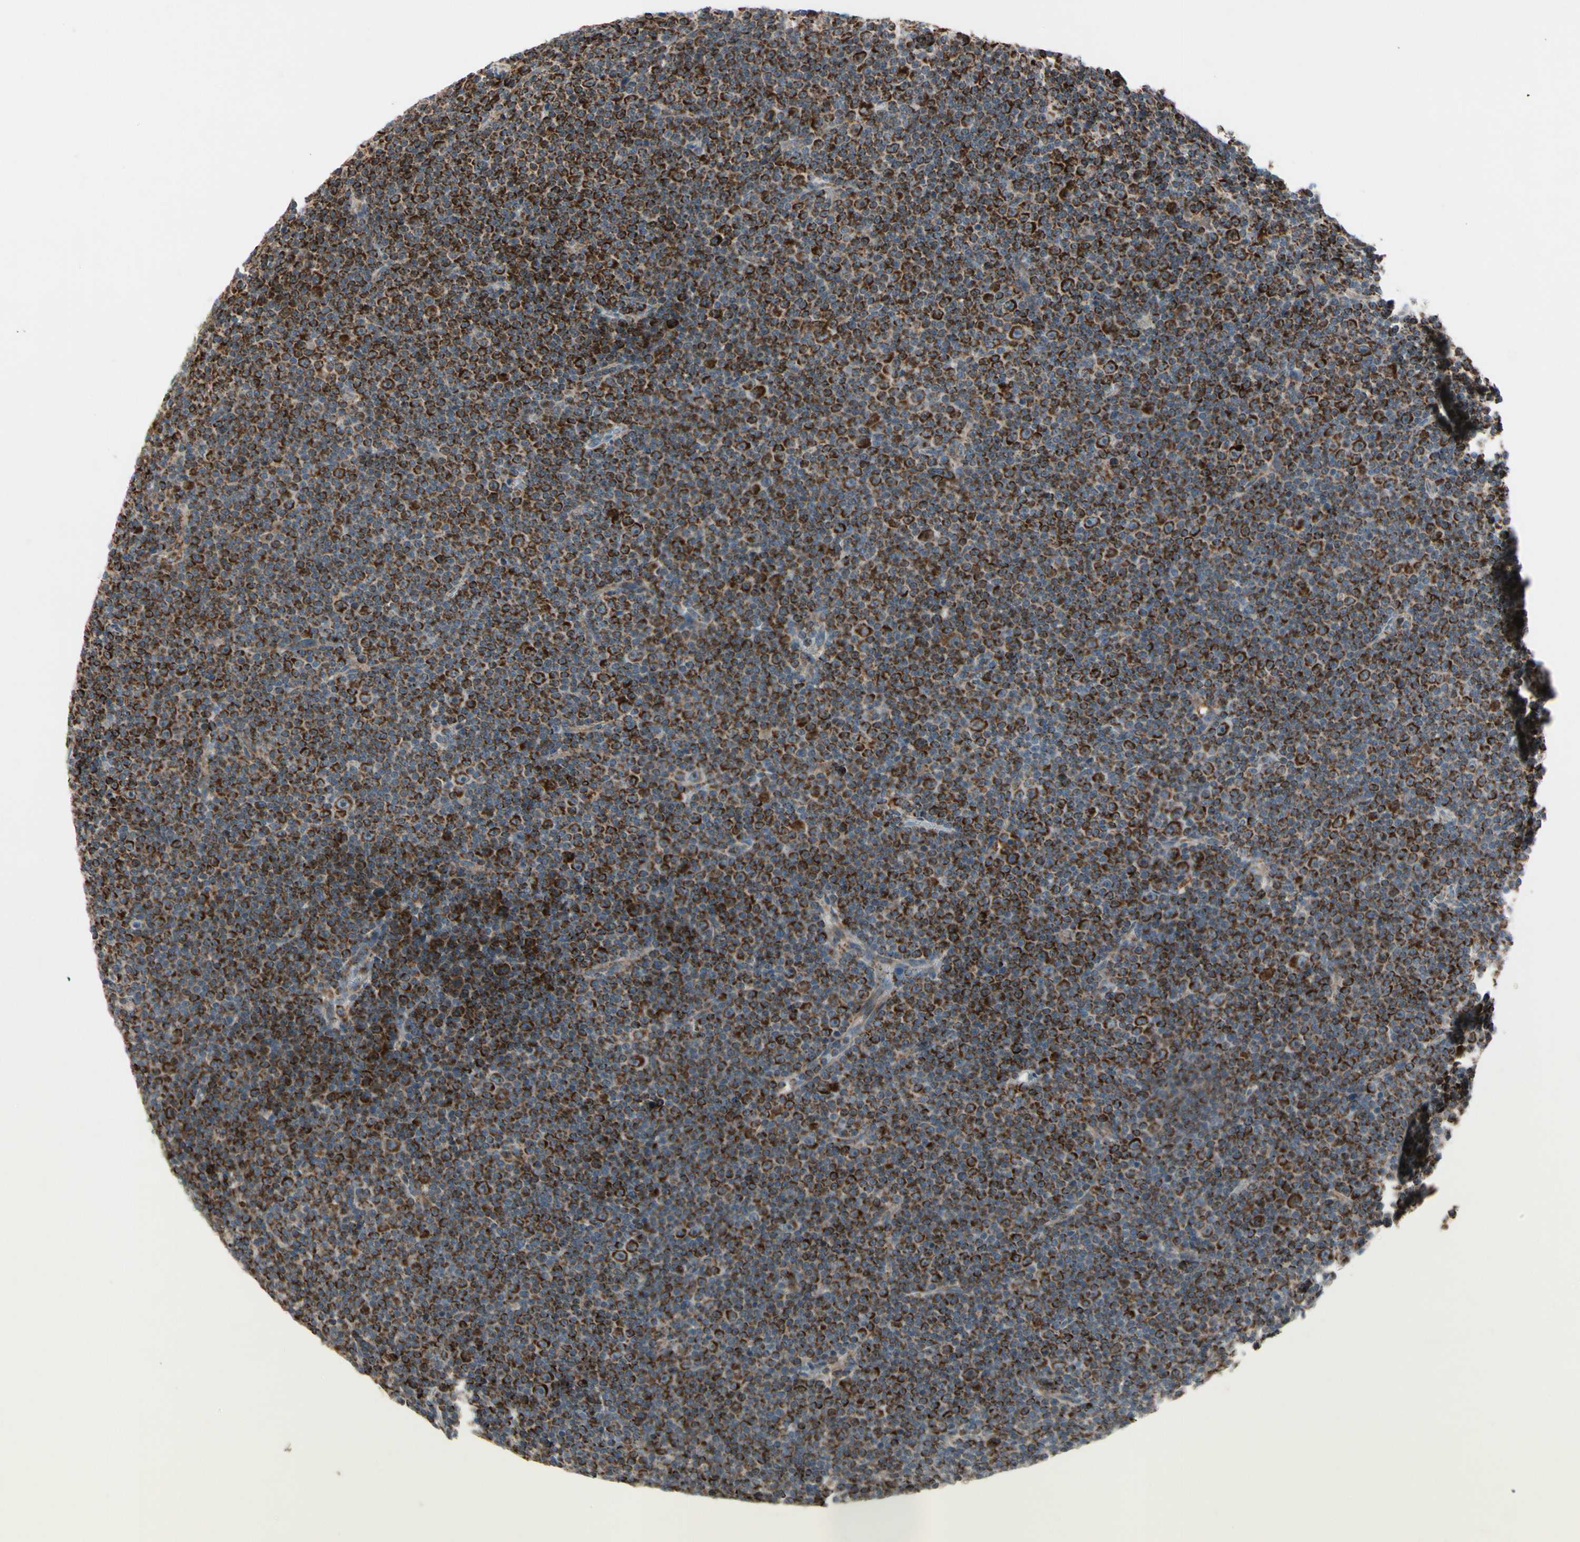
{"staining": {"intensity": "strong", "quantity": ">75%", "location": "cytoplasmic/membranous"}, "tissue": "lymphoma", "cell_type": "Tumor cells", "image_type": "cancer", "snomed": [{"axis": "morphology", "description": "Malignant lymphoma, non-Hodgkin's type, Low grade"}, {"axis": "topography", "description": "Lymph node"}], "caption": "DAB (3,3'-diaminobenzidine) immunohistochemical staining of low-grade malignant lymphoma, non-Hodgkin's type reveals strong cytoplasmic/membranous protein positivity in approximately >75% of tumor cells.", "gene": "CPT1A", "patient": {"sex": "female", "age": 67}}